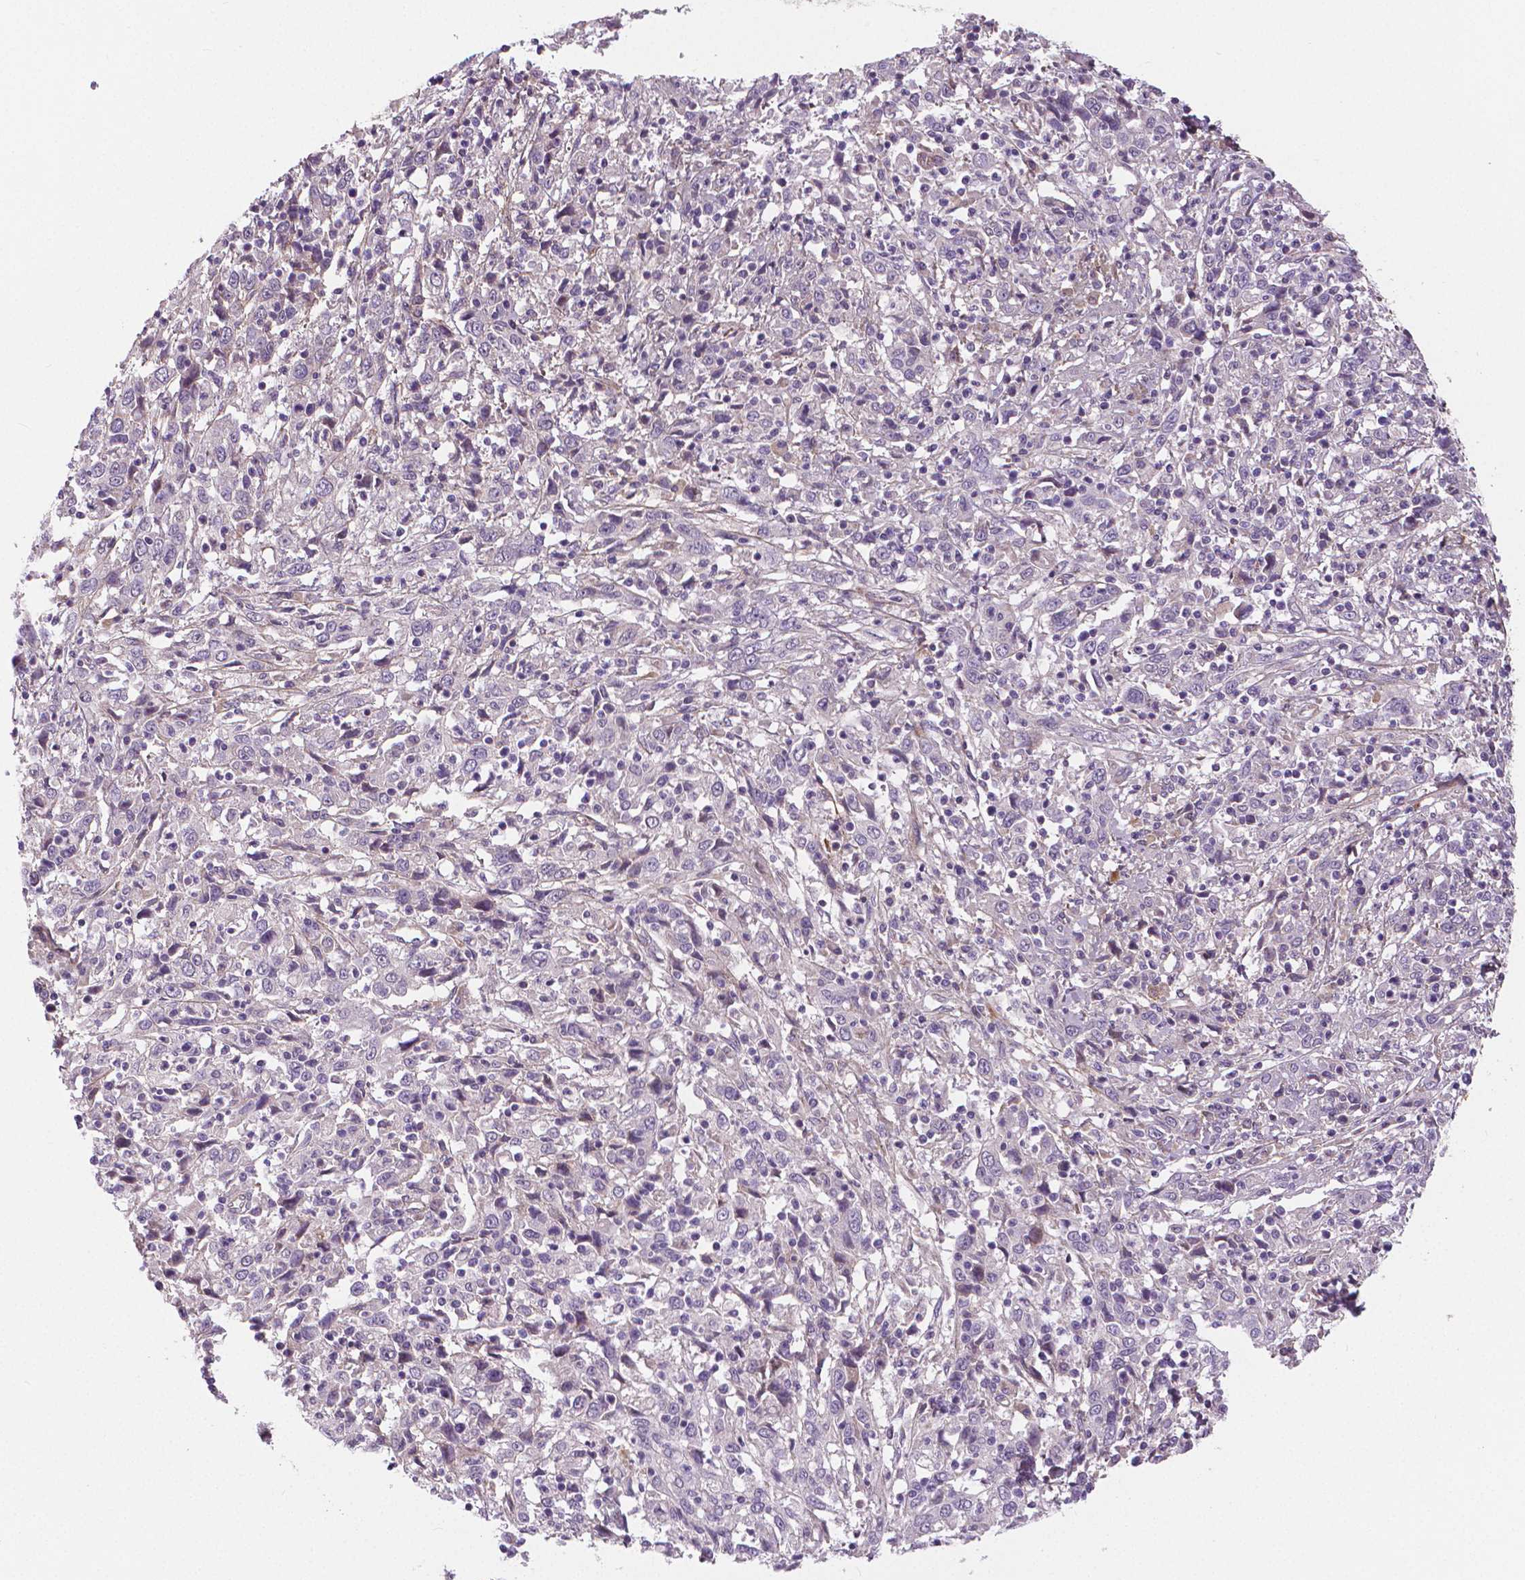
{"staining": {"intensity": "negative", "quantity": "none", "location": "none"}, "tissue": "cervical cancer", "cell_type": "Tumor cells", "image_type": "cancer", "snomed": [{"axis": "morphology", "description": "Squamous cell carcinoma, NOS"}, {"axis": "topography", "description": "Cervix"}], "caption": "A histopathology image of human cervical cancer is negative for staining in tumor cells.", "gene": "FLT1", "patient": {"sex": "female", "age": 46}}